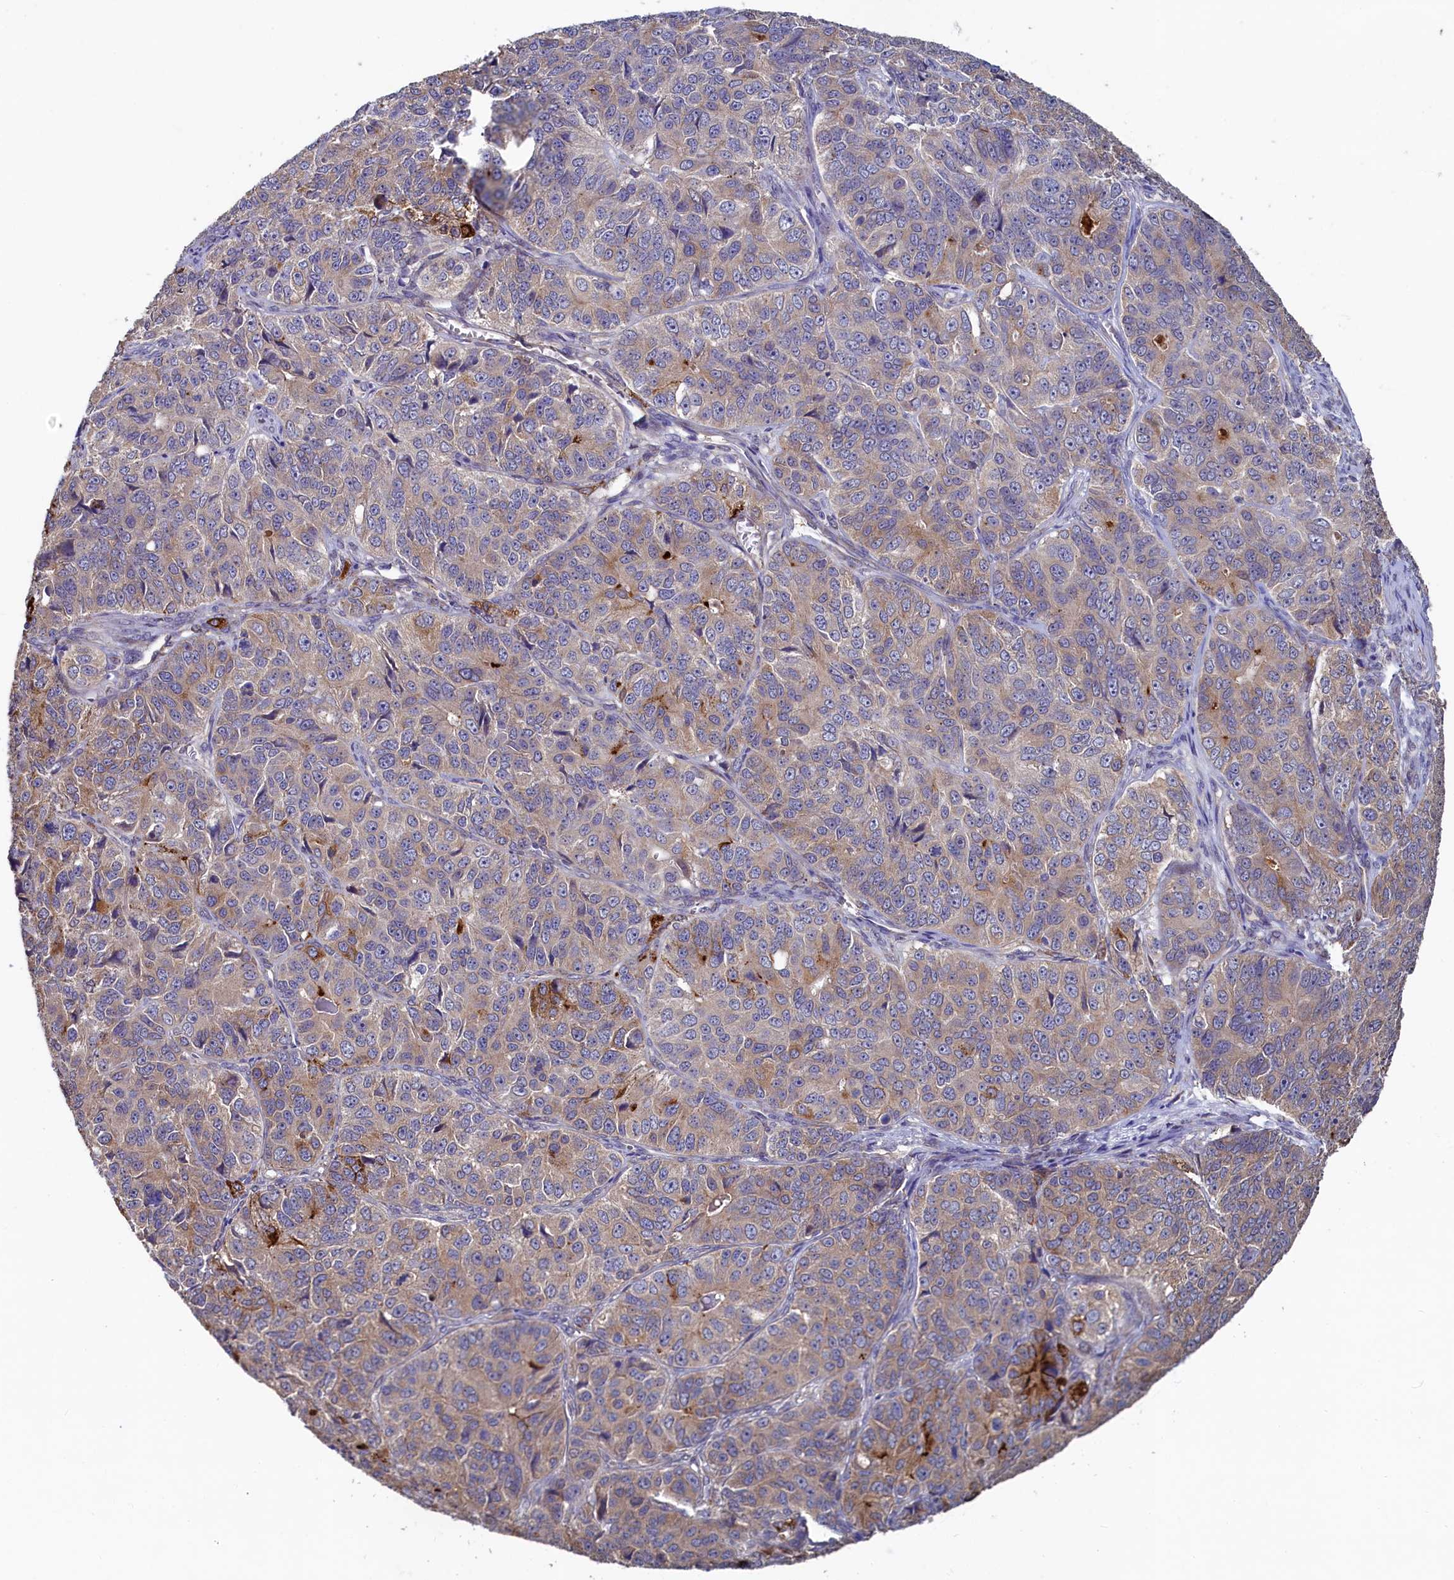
{"staining": {"intensity": "weak", "quantity": "25%-75%", "location": "cytoplasmic/membranous"}, "tissue": "ovarian cancer", "cell_type": "Tumor cells", "image_type": "cancer", "snomed": [{"axis": "morphology", "description": "Carcinoma, endometroid"}, {"axis": "topography", "description": "Ovary"}], "caption": "Immunohistochemical staining of ovarian cancer (endometroid carcinoma) exhibits low levels of weak cytoplasmic/membranous protein expression in approximately 25%-75% of tumor cells. Immunohistochemistry (ihc) stains the protein in brown and the nuclei are stained blue.", "gene": "SPATA2L", "patient": {"sex": "female", "age": 51}}